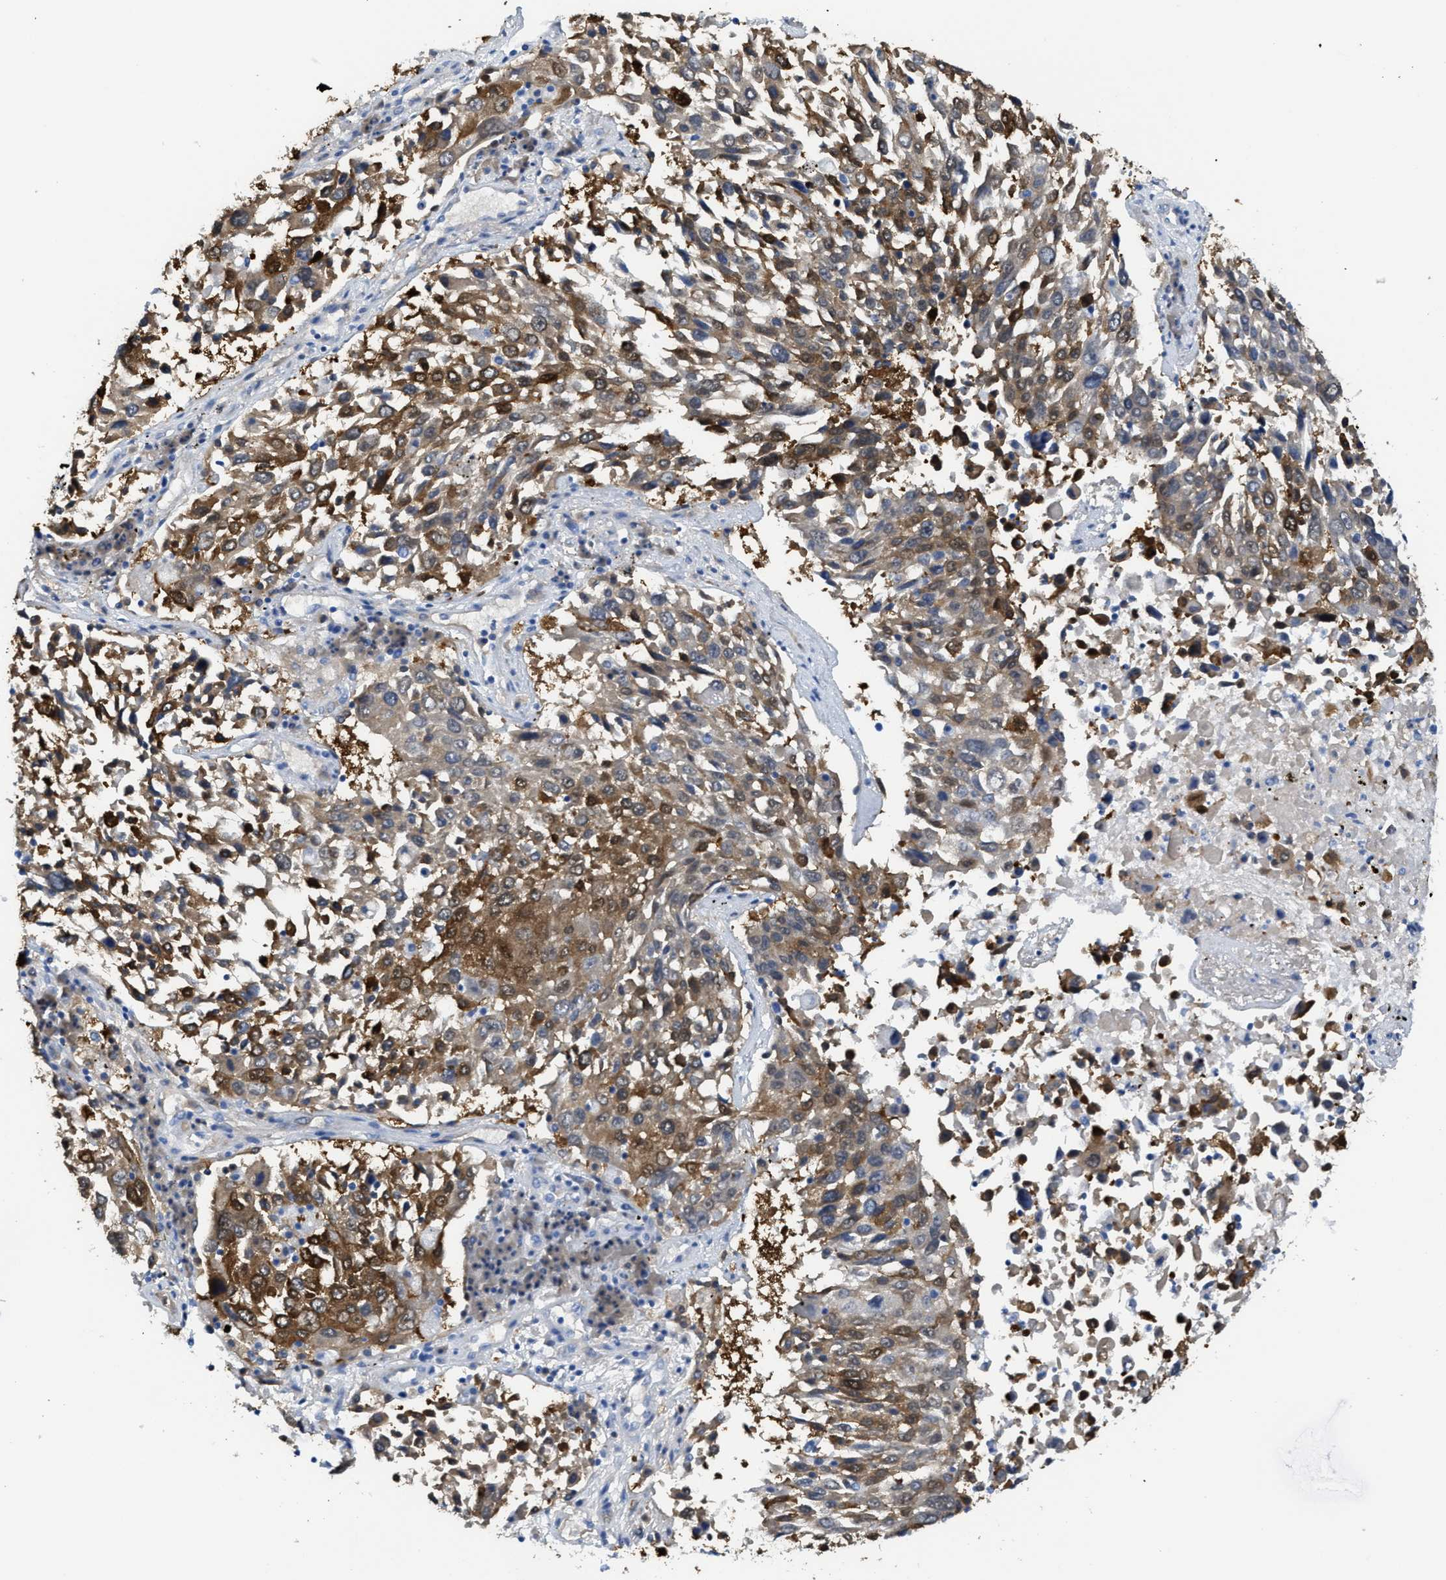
{"staining": {"intensity": "moderate", "quantity": "25%-75%", "location": "cytoplasmic/membranous,nuclear"}, "tissue": "lung cancer", "cell_type": "Tumor cells", "image_type": "cancer", "snomed": [{"axis": "morphology", "description": "Squamous cell carcinoma, NOS"}, {"axis": "topography", "description": "Lung"}], "caption": "A brown stain highlights moderate cytoplasmic/membranous and nuclear staining of a protein in human squamous cell carcinoma (lung) tumor cells.", "gene": "ASS1", "patient": {"sex": "male", "age": 65}}